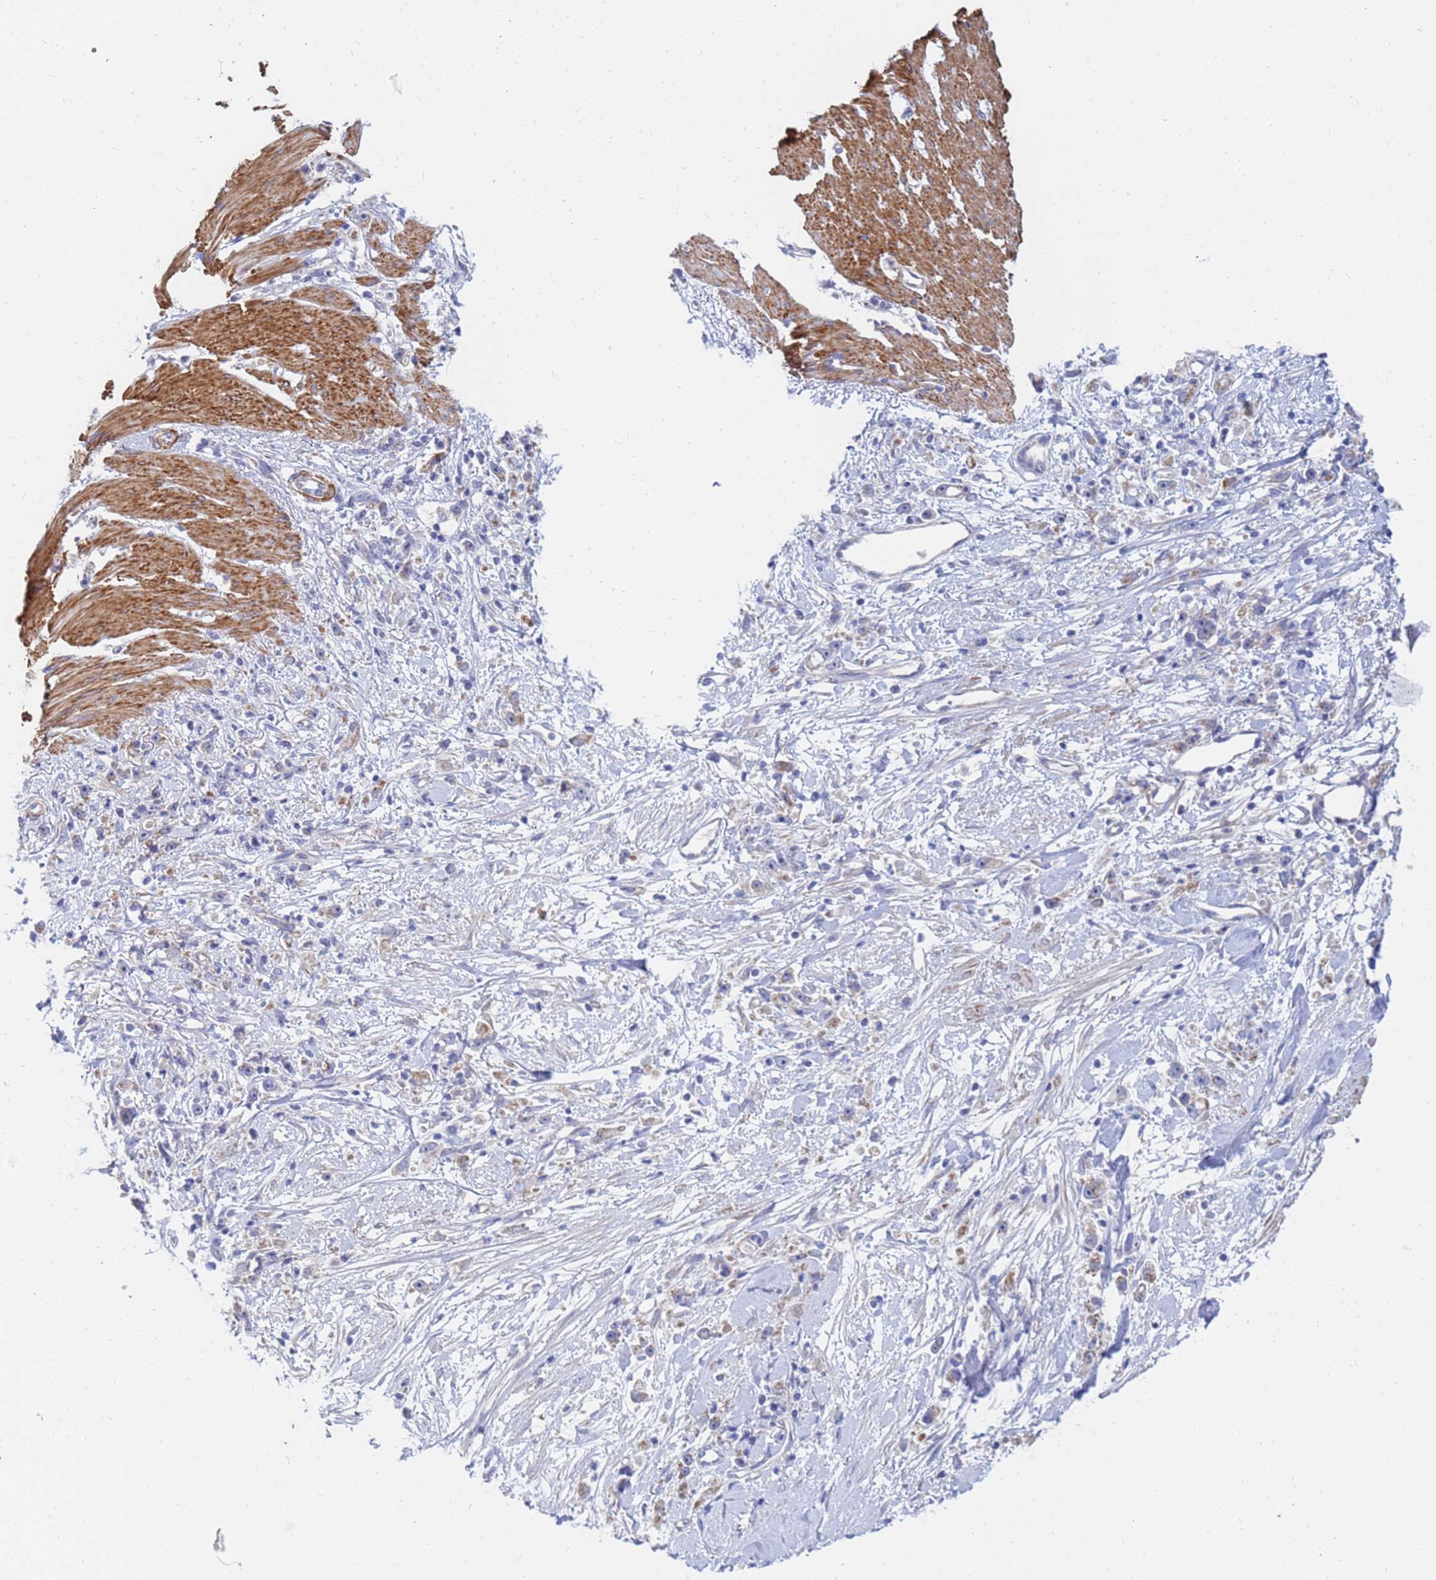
{"staining": {"intensity": "moderate", "quantity": "<25%", "location": "cytoplasmic/membranous"}, "tissue": "stomach cancer", "cell_type": "Tumor cells", "image_type": "cancer", "snomed": [{"axis": "morphology", "description": "Adenocarcinoma, NOS"}, {"axis": "topography", "description": "Stomach"}], "caption": "DAB (3,3'-diaminobenzidine) immunohistochemical staining of human adenocarcinoma (stomach) reveals moderate cytoplasmic/membranous protein positivity in about <25% of tumor cells.", "gene": "SDR39U1", "patient": {"sex": "female", "age": 59}}